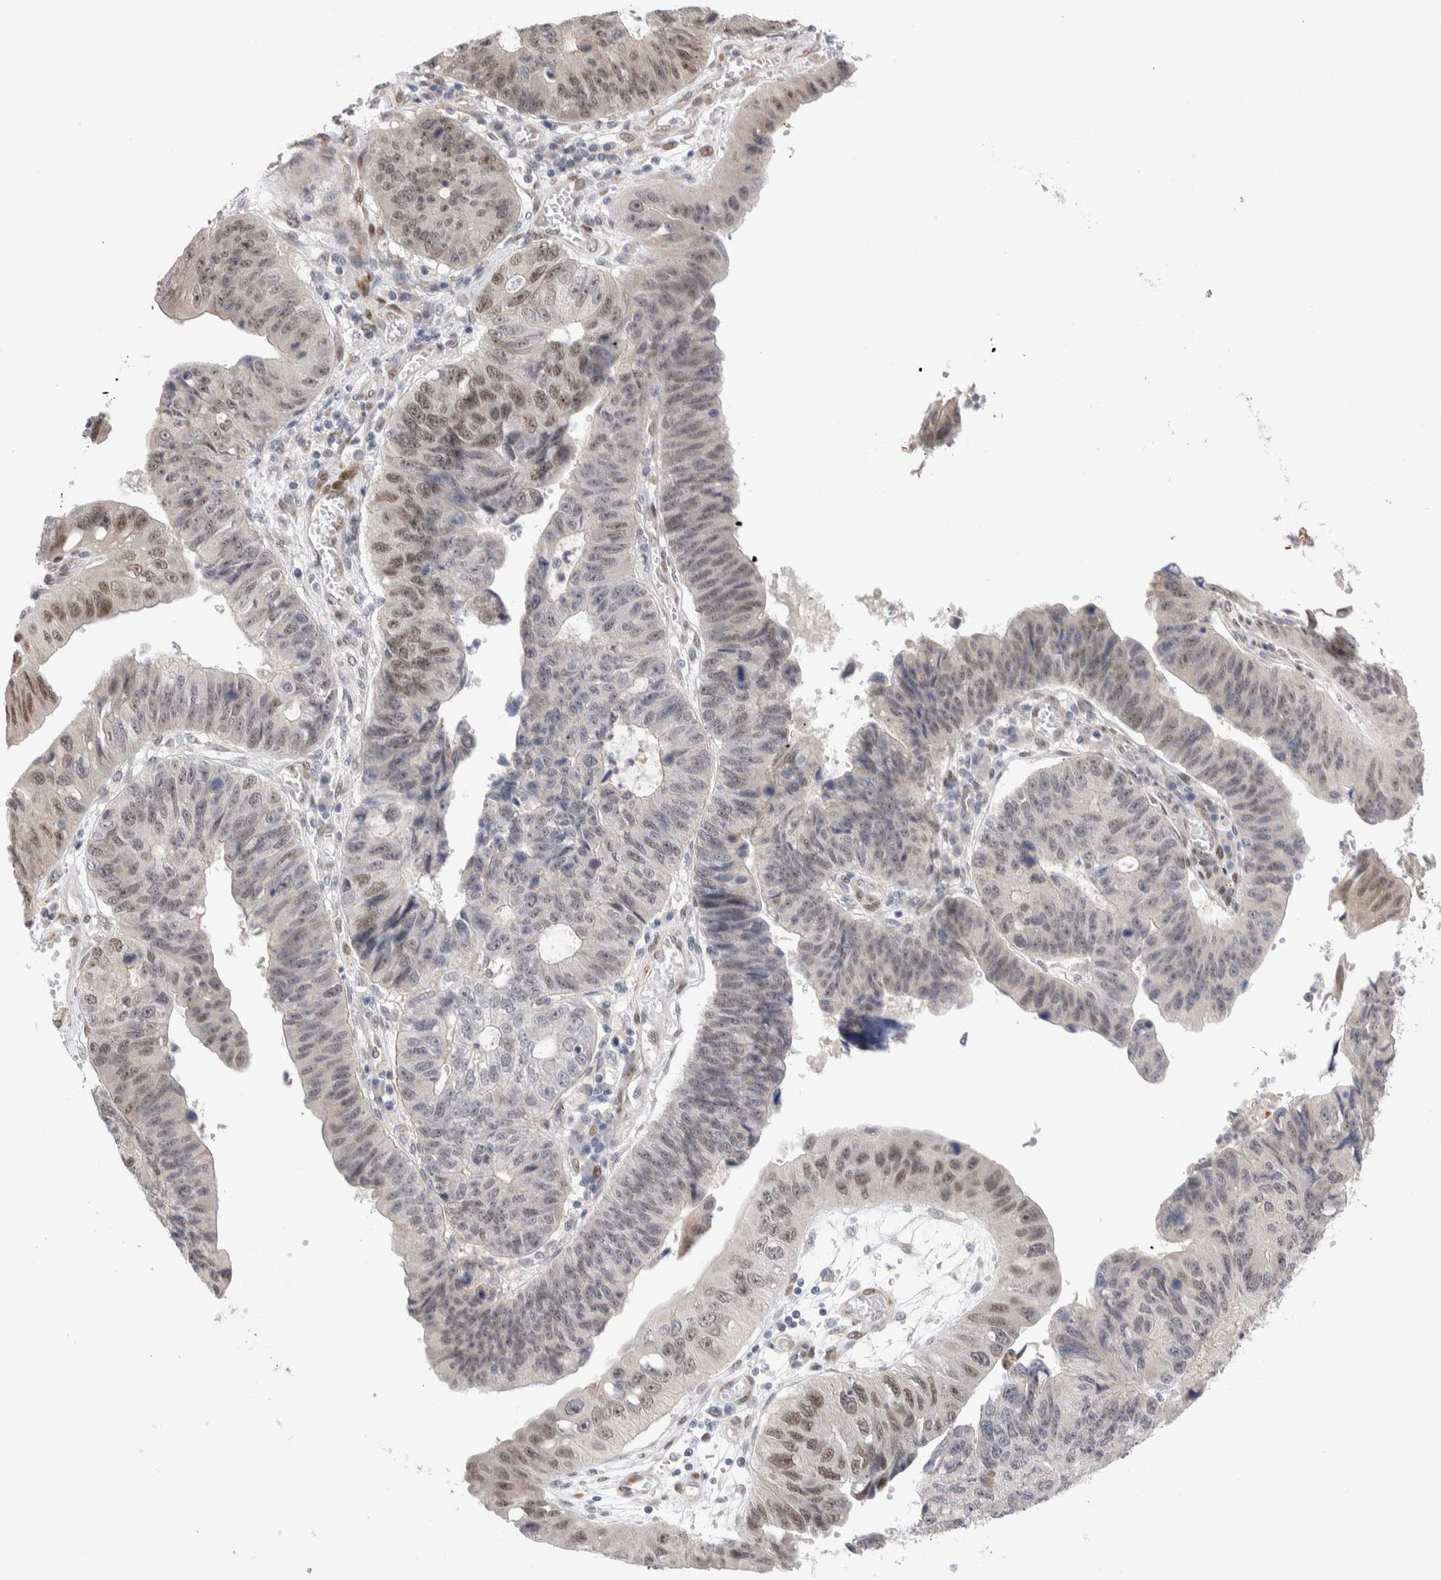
{"staining": {"intensity": "weak", "quantity": "25%-75%", "location": "cytoplasmic/membranous,nuclear"}, "tissue": "stomach cancer", "cell_type": "Tumor cells", "image_type": "cancer", "snomed": [{"axis": "morphology", "description": "Adenocarcinoma, NOS"}, {"axis": "topography", "description": "Stomach"}], "caption": "A histopathology image of stomach cancer (adenocarcinoma) stained for a protein demonstrates weak cytoplasmic/membranous and nuclear brown staining in tumor cells. The protein is stained brown, and the nuclei are stained in blue (DAB IHC with brightfield microscopy, high magnification).", "gene": "NSMAF", "patient": {"sex": "male", "age": 59}}